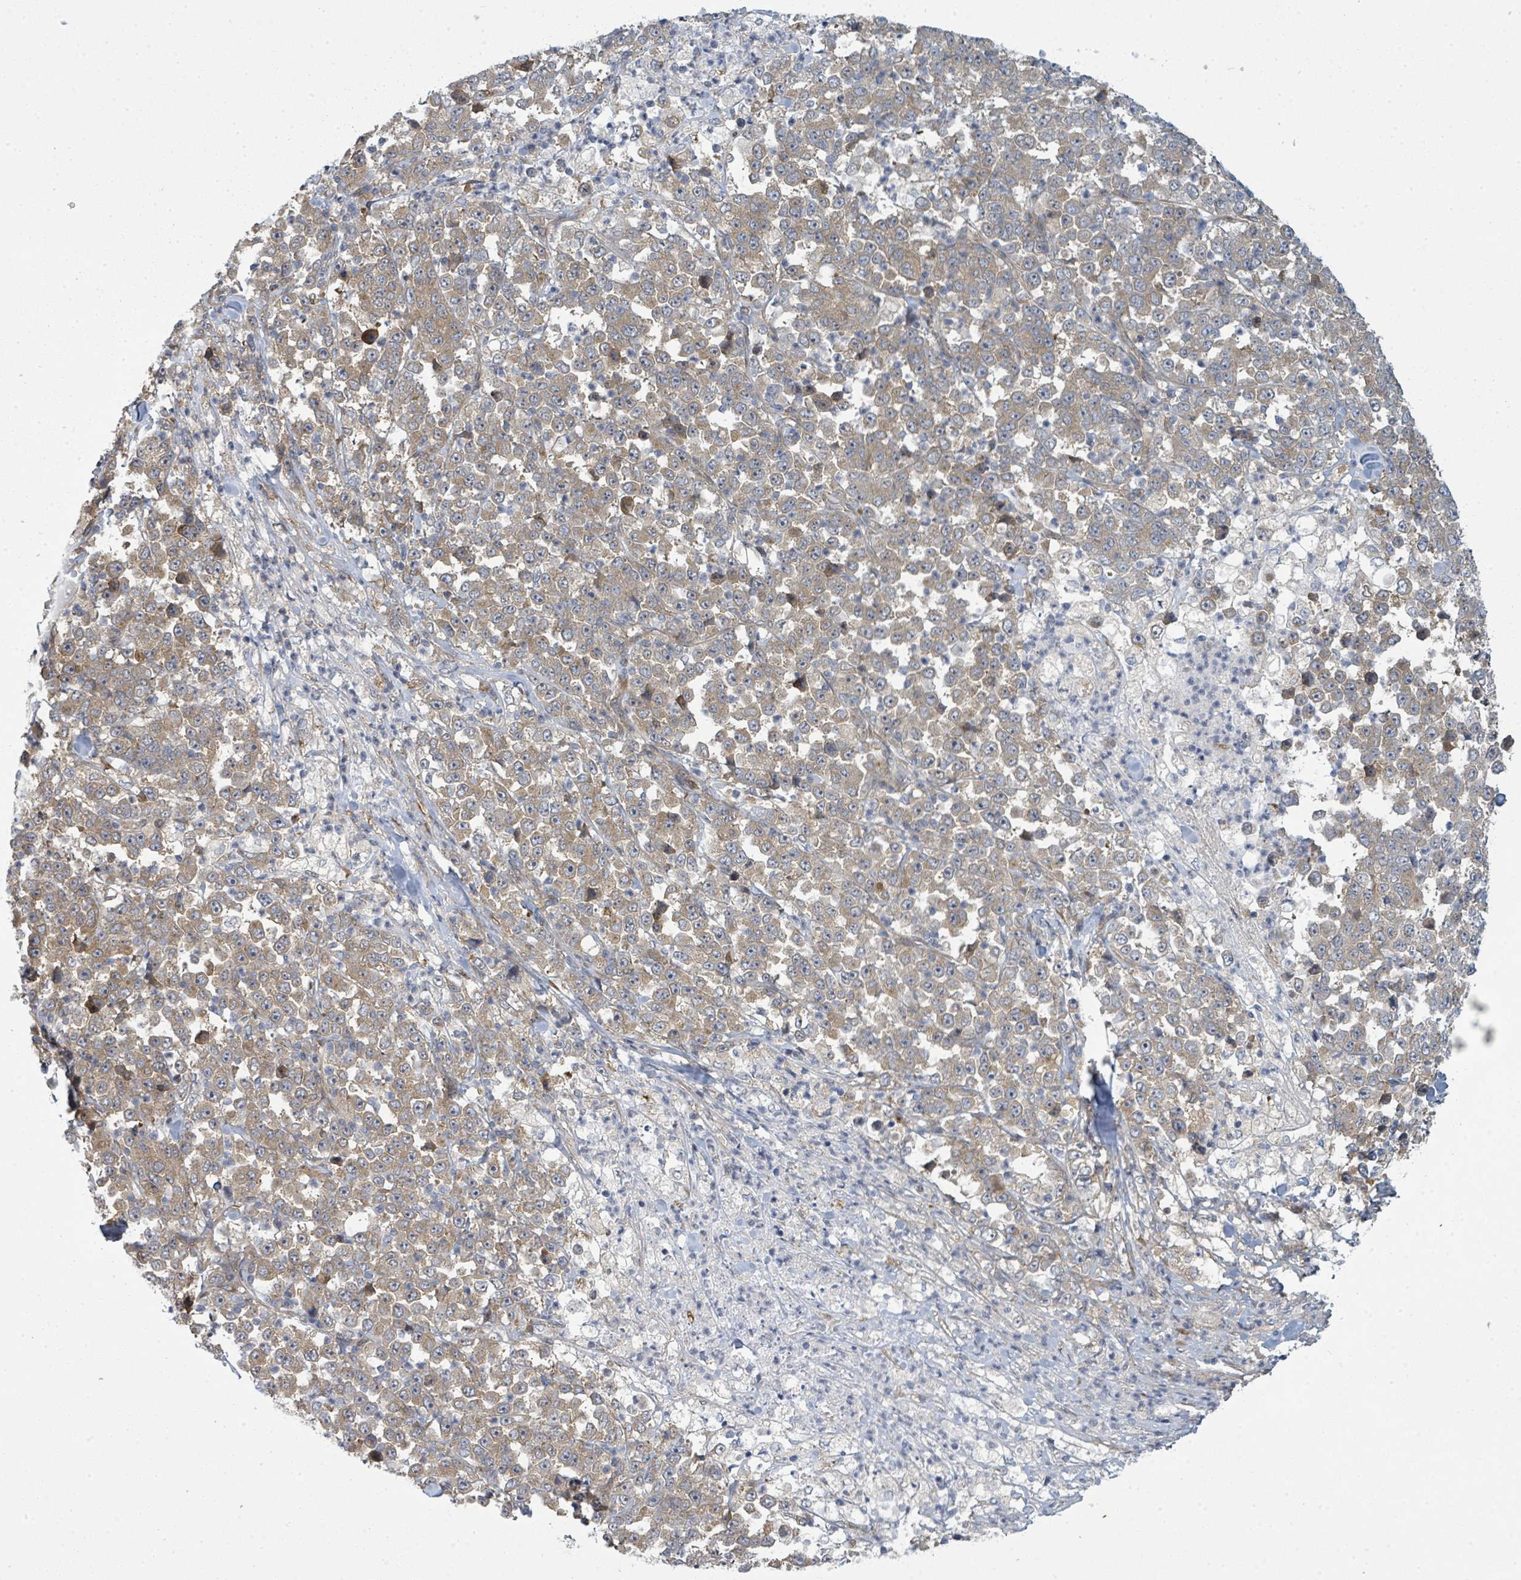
{"staining": {"intensity": "weak", "quantity": ">75%", "location": "cytoplasmic/membranous"}, "tissue": "stomach cancer", "cell_type": "Tumor cells", "image_type": "cancer", "snomed": [{"axis": "morphology", "description": "Normal tissue, NOS"}, {"axis": "morphology", "description": "Adenocarcinoma, NOS"}, {"axis": "topography", "description": "Stomach, upper"}, {"axis": "topography", "description": "Stomach"}], "caption": "This is a photomicrograph of immunohistochemistry (IHC) staining of stomach adenocarcinoma, which shows weak positivity in the cytoplasmic/membranous of tumor cells.", "gene": "PSMG2", "patient": {"sex": "male", "age": 59}}